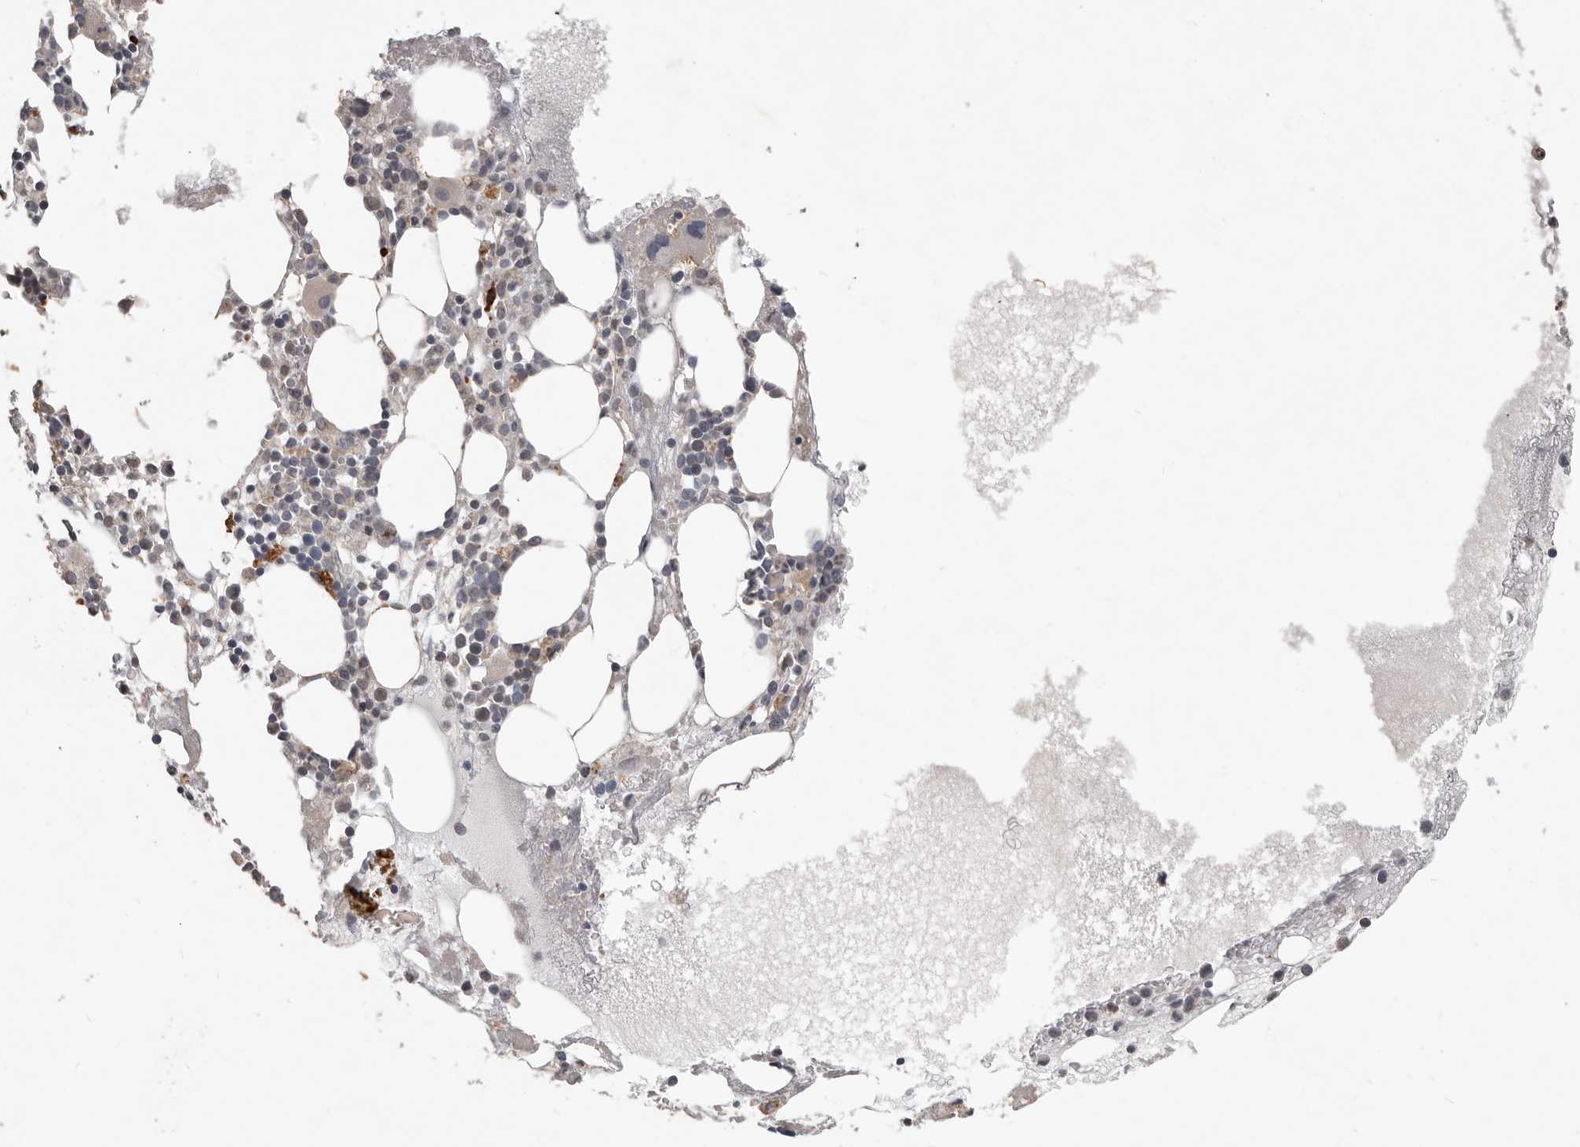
{"staining": {"intensity": "strong", "quantity": "<25%", "location": "cytoplasmic/membranous"}, "tissue": "bone marrow", "cell_type": "Hematopoietic cells", "image_type": "normal", "snomed": [{"axis": "morphology", "description": "Normal tissue, NOS"}, {"axis": "topography", "description": "Bone marrow"}], "caption": "Hematopoietic cells show medium levels of strong cytoplasmic/membranous positivity in approximately <25% of cells in benign human bone marrow. Nuclei are stained in blue.", "gene": "BAMBI", "patient": {"sex": "female", "age": 52}}